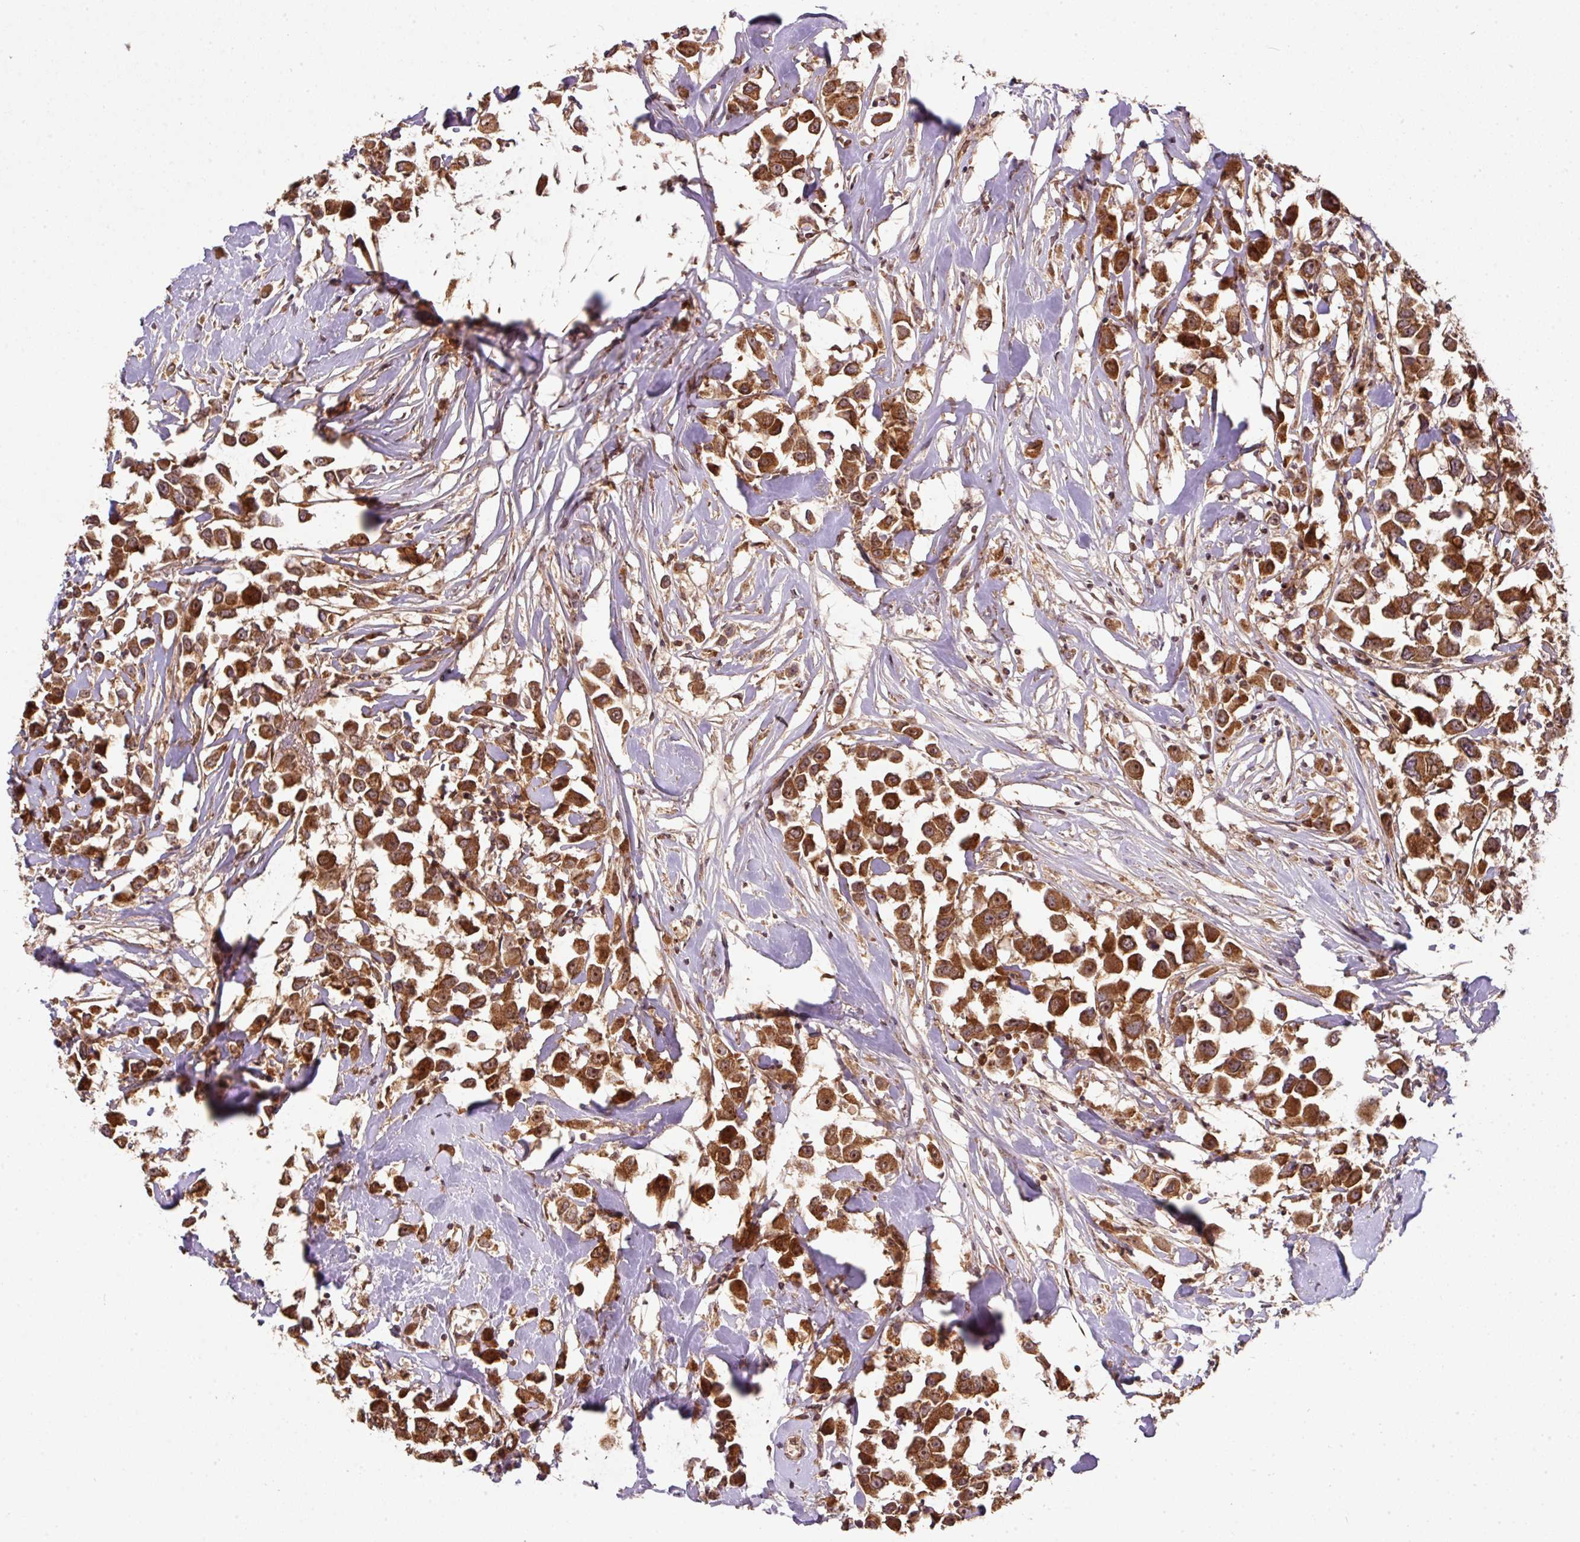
{"staining": {"intensity": "strong", "quantity": ">75%", "location": "cytoplasmic/membranous,nuclear"}, "tissue": "breast cancer", "cell_type": "Tumor cells", "image_type": "cancer", "snomed": [{"axis": "morphology", "description": "Duct carcinoma"}, {"axis": "topography", "description": "Breast"}], "caption": "Immunohistochemical staining of breast cancer reveals strong cytoplasmic/membranous and nuclear protein expression in about >75% of tumor cells. (IHC, brightfield microscopy, high magnification).", "gene": "MRRF", "patient": {"sex": "female", "age": 61}}